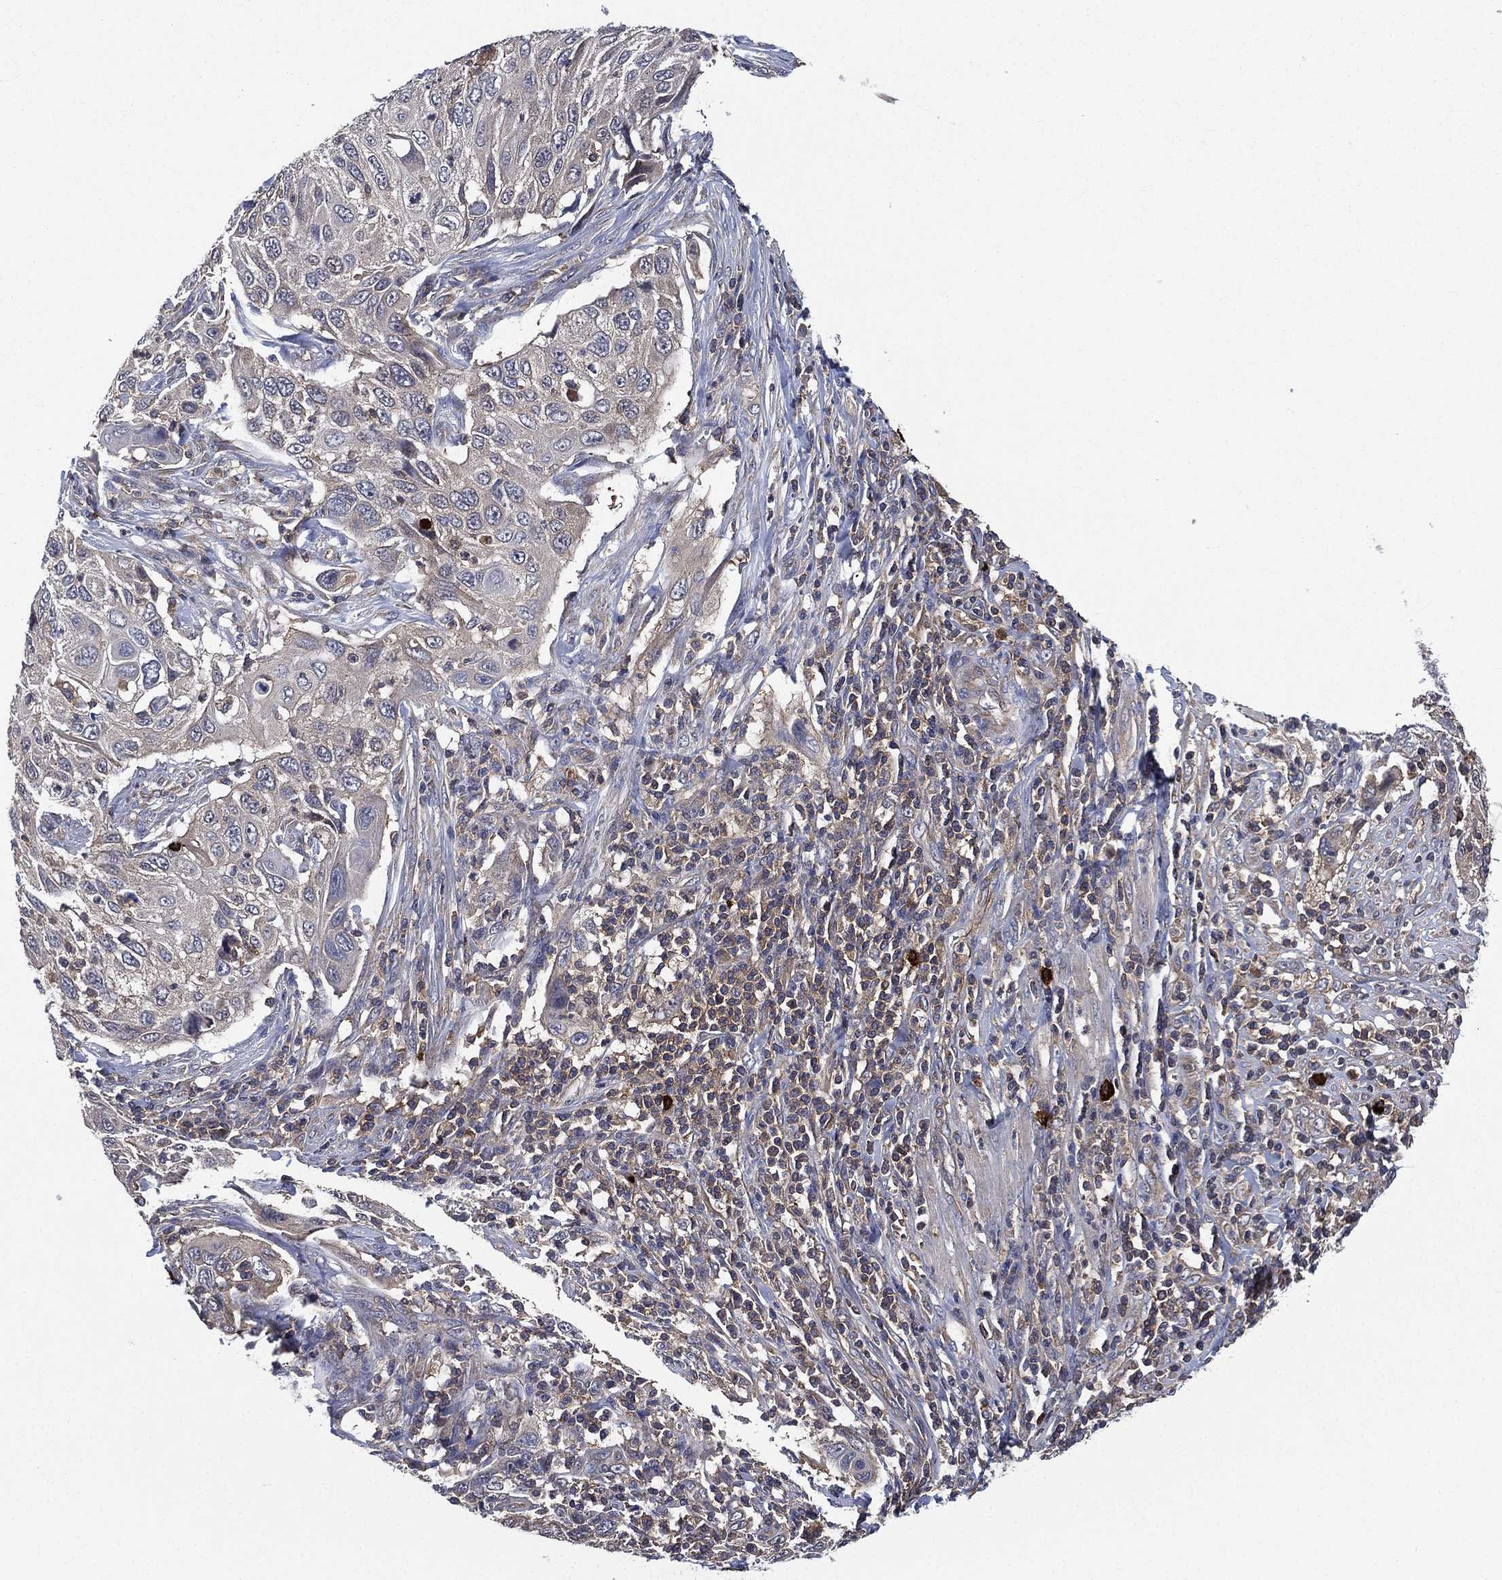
{"staining": {"intensity": "negative", "quantity": "none", "location": "none"}, "tissue": "cervical cancer", "cell_type": "Tumor cells", "image_type": "cancer", "snomed": [{"axis": "morphology", "description": "Squamous cell carcinoma, NOS"}, {"axis": "topography", "description": "Cervix"}], "caption": "A micrograph of human cervical cancer (squamous cell carcinoma) is negative for staining in tumor cells.", "gene": "SMPD3", "patient": {"sex": "female", "age": 70}}